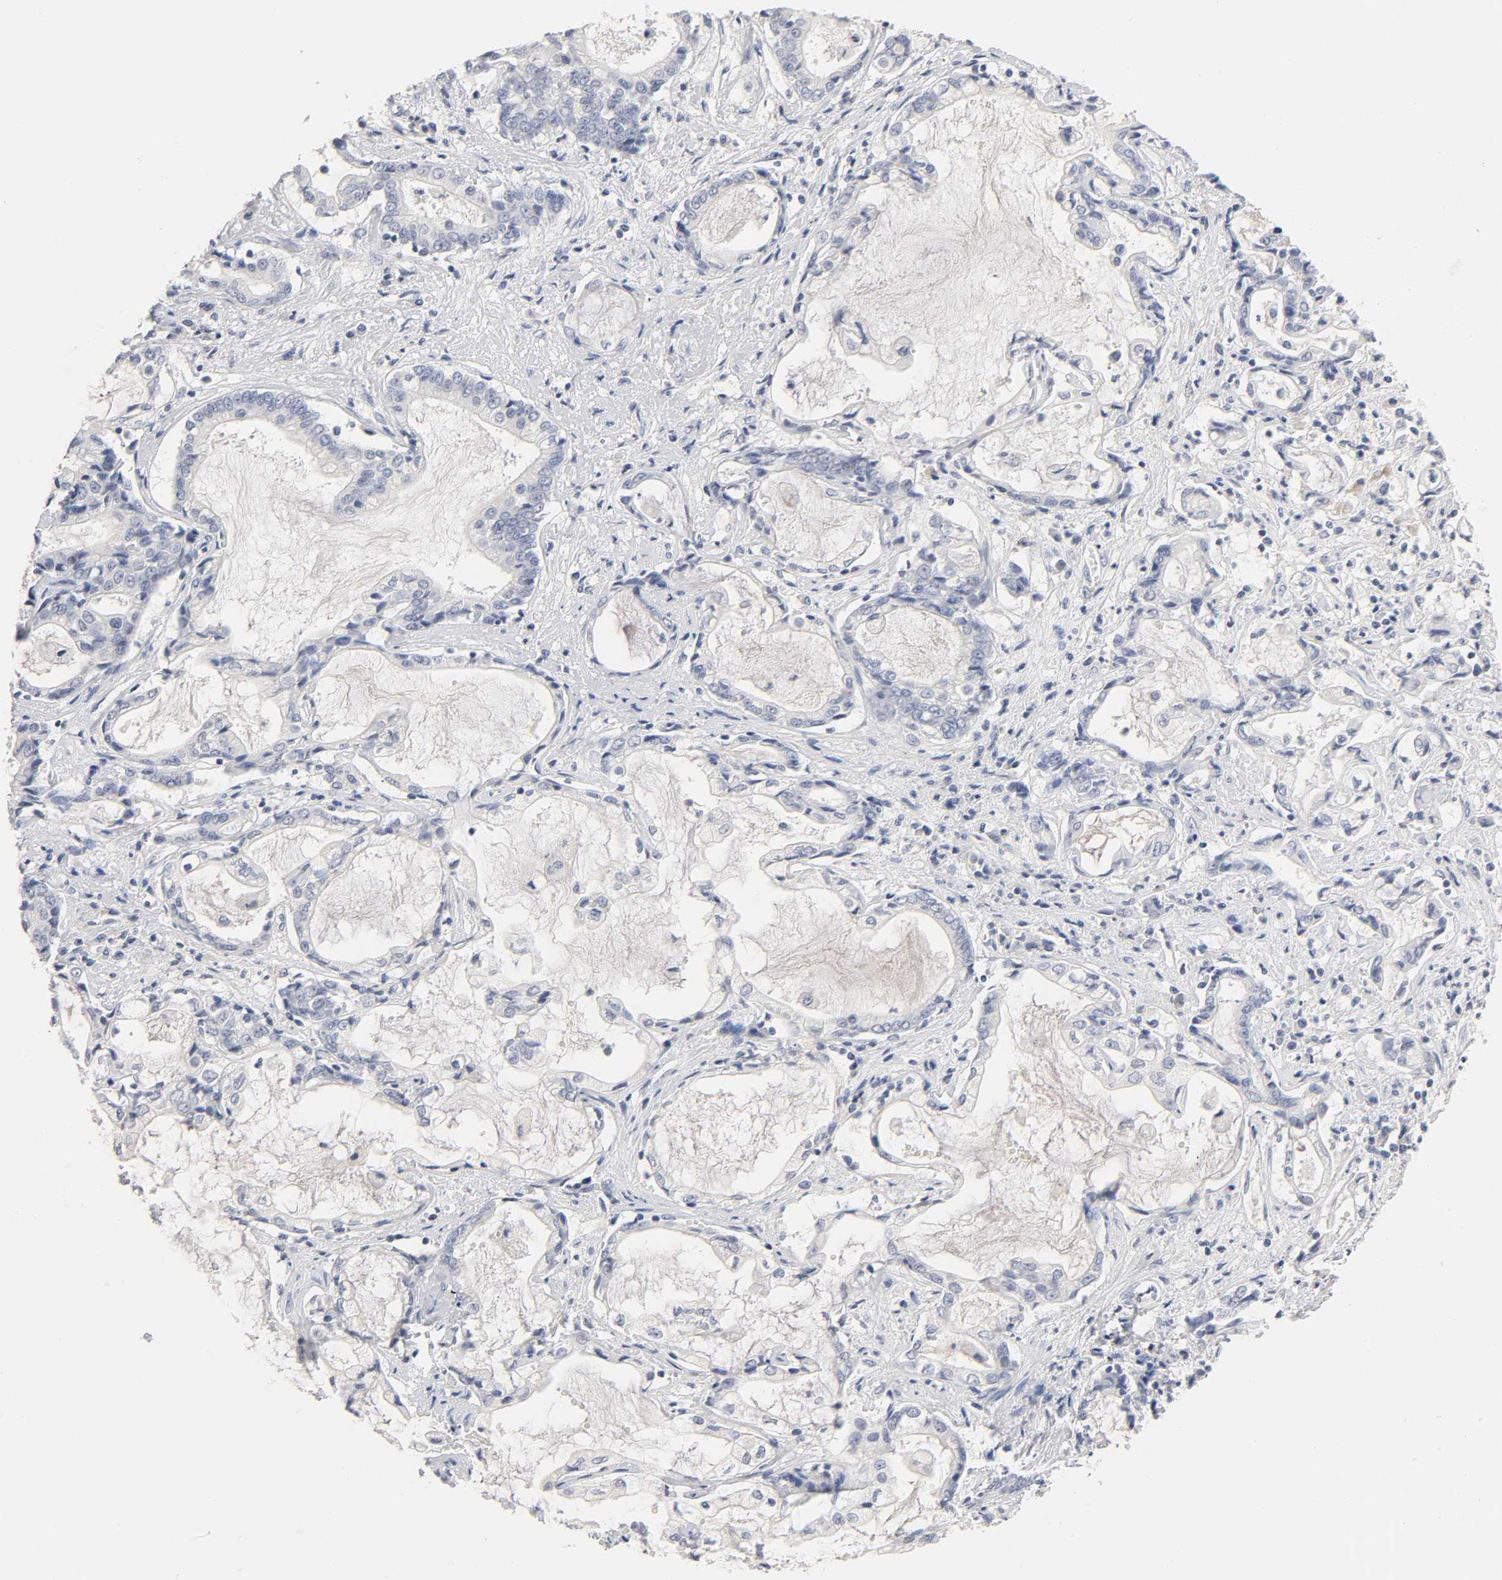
{"staining": {"intensity": "negative", "quantity": "none", "location": "none"}, "tissue": "liver cancer", "cell_type": "Tumor cells", "image_type": "cancer", "snomed": [{"axis": "morphology", "description": "Cholangiocarcinoma"}, {"axis": "topography", "description": "Liver"}], "caption": "This is a micrograph of immunohistochemistry staining of liver cholangiocarcinoma, which shows no positivity in tumor cells. (DAB IHC visualized using brightfield microscopy, high magnification).", "gene": "NFATC1", "patient": {"sex": "male", "age": 57}}